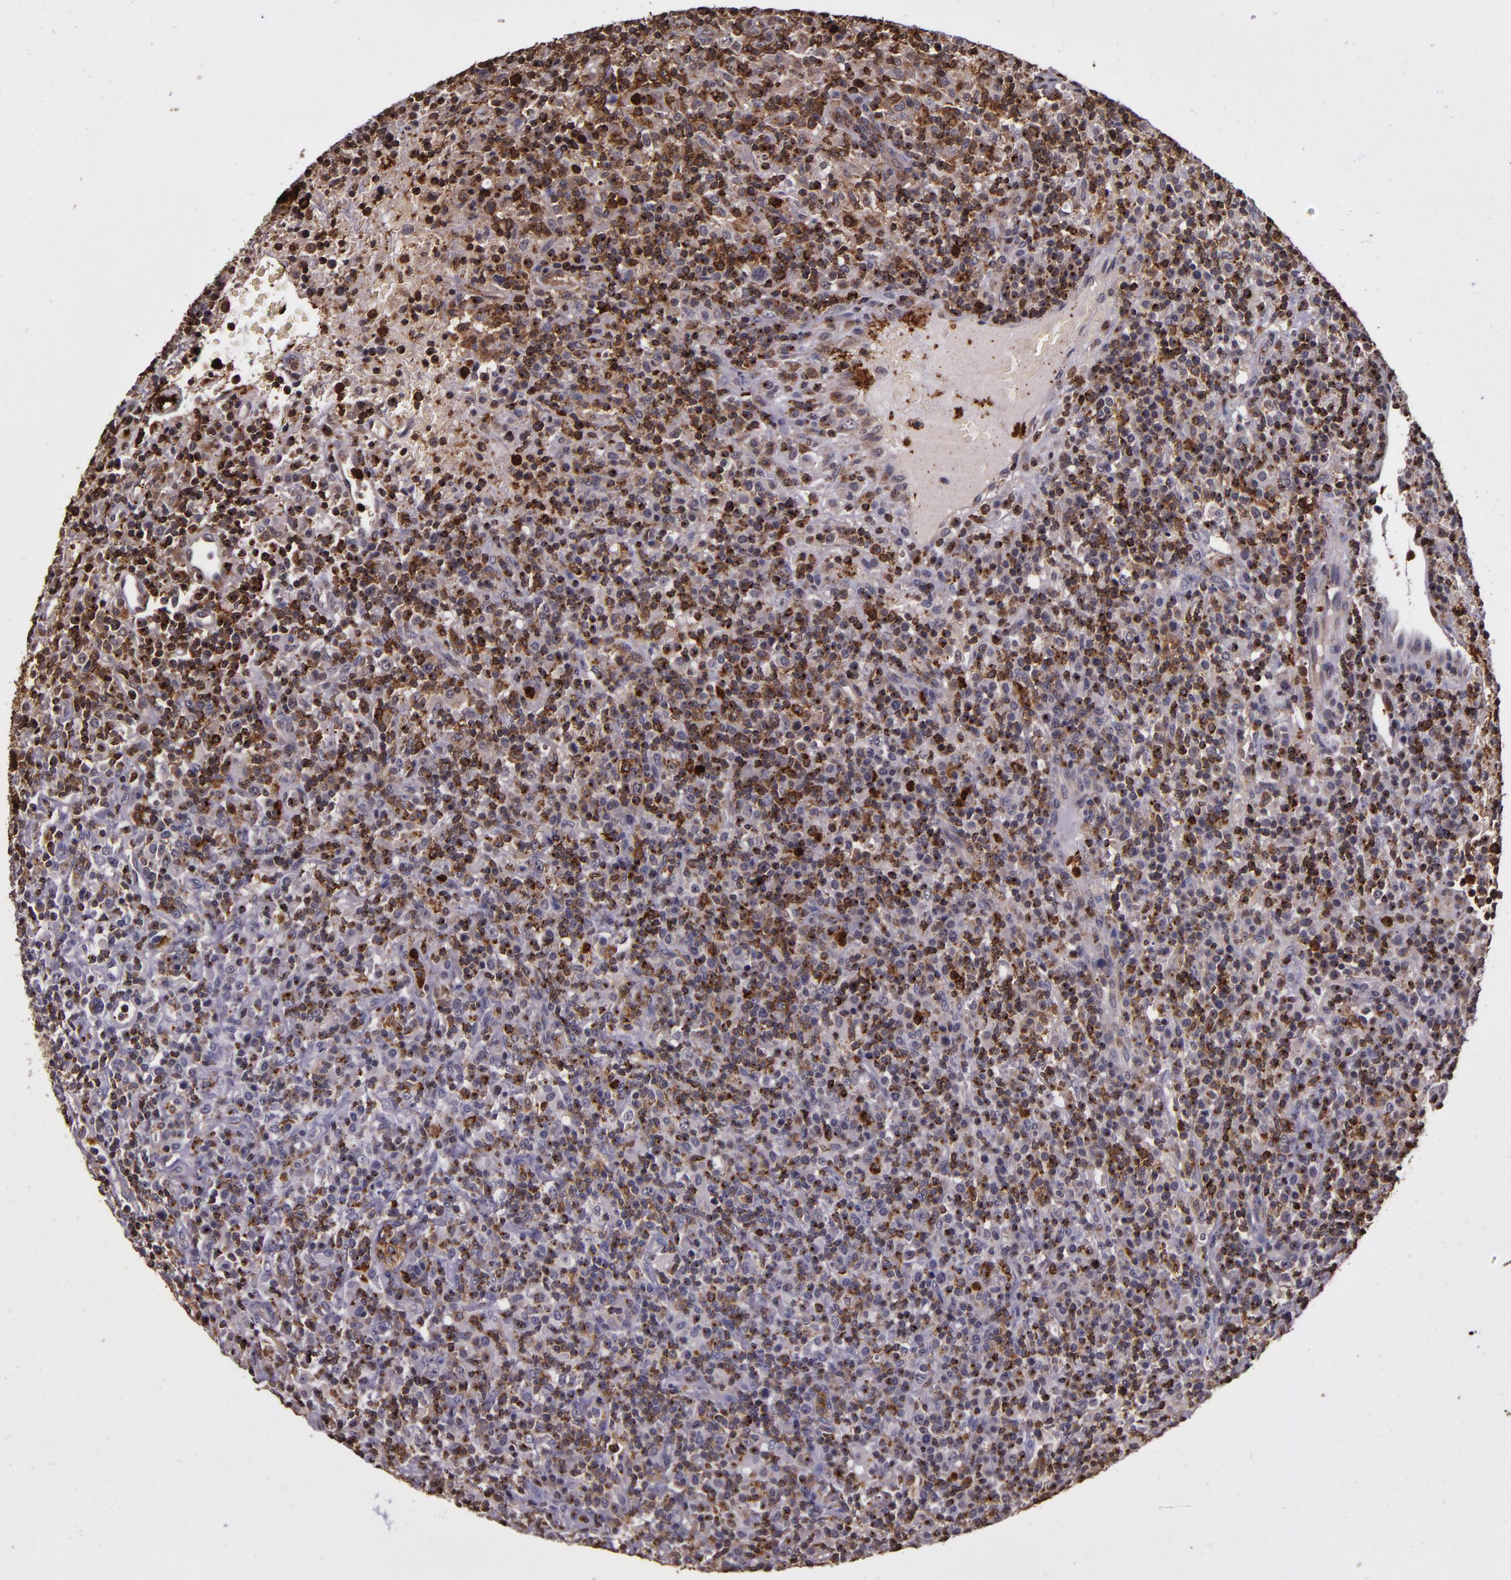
{"staining": {"intensity": "strong", "quantity": "25%-75%", "location": "cytoplasmic/membranous"}, "tissue": "lymphoma", "cell_type": "Tumor cells", "image_type": "cancer", "snomed": [{"axis": "morphology", "description": "Hodgkin's disease, NOS"}, {"axis": "topography", "description": "Lymph node"}], "caption": "A brown stain labels strong cytoplasmic/membranous staining of a protein in Hodgkin's disease tumor cells.", "gene": "SLC2A3", "patient": {"sex": "male", "age": 65}}